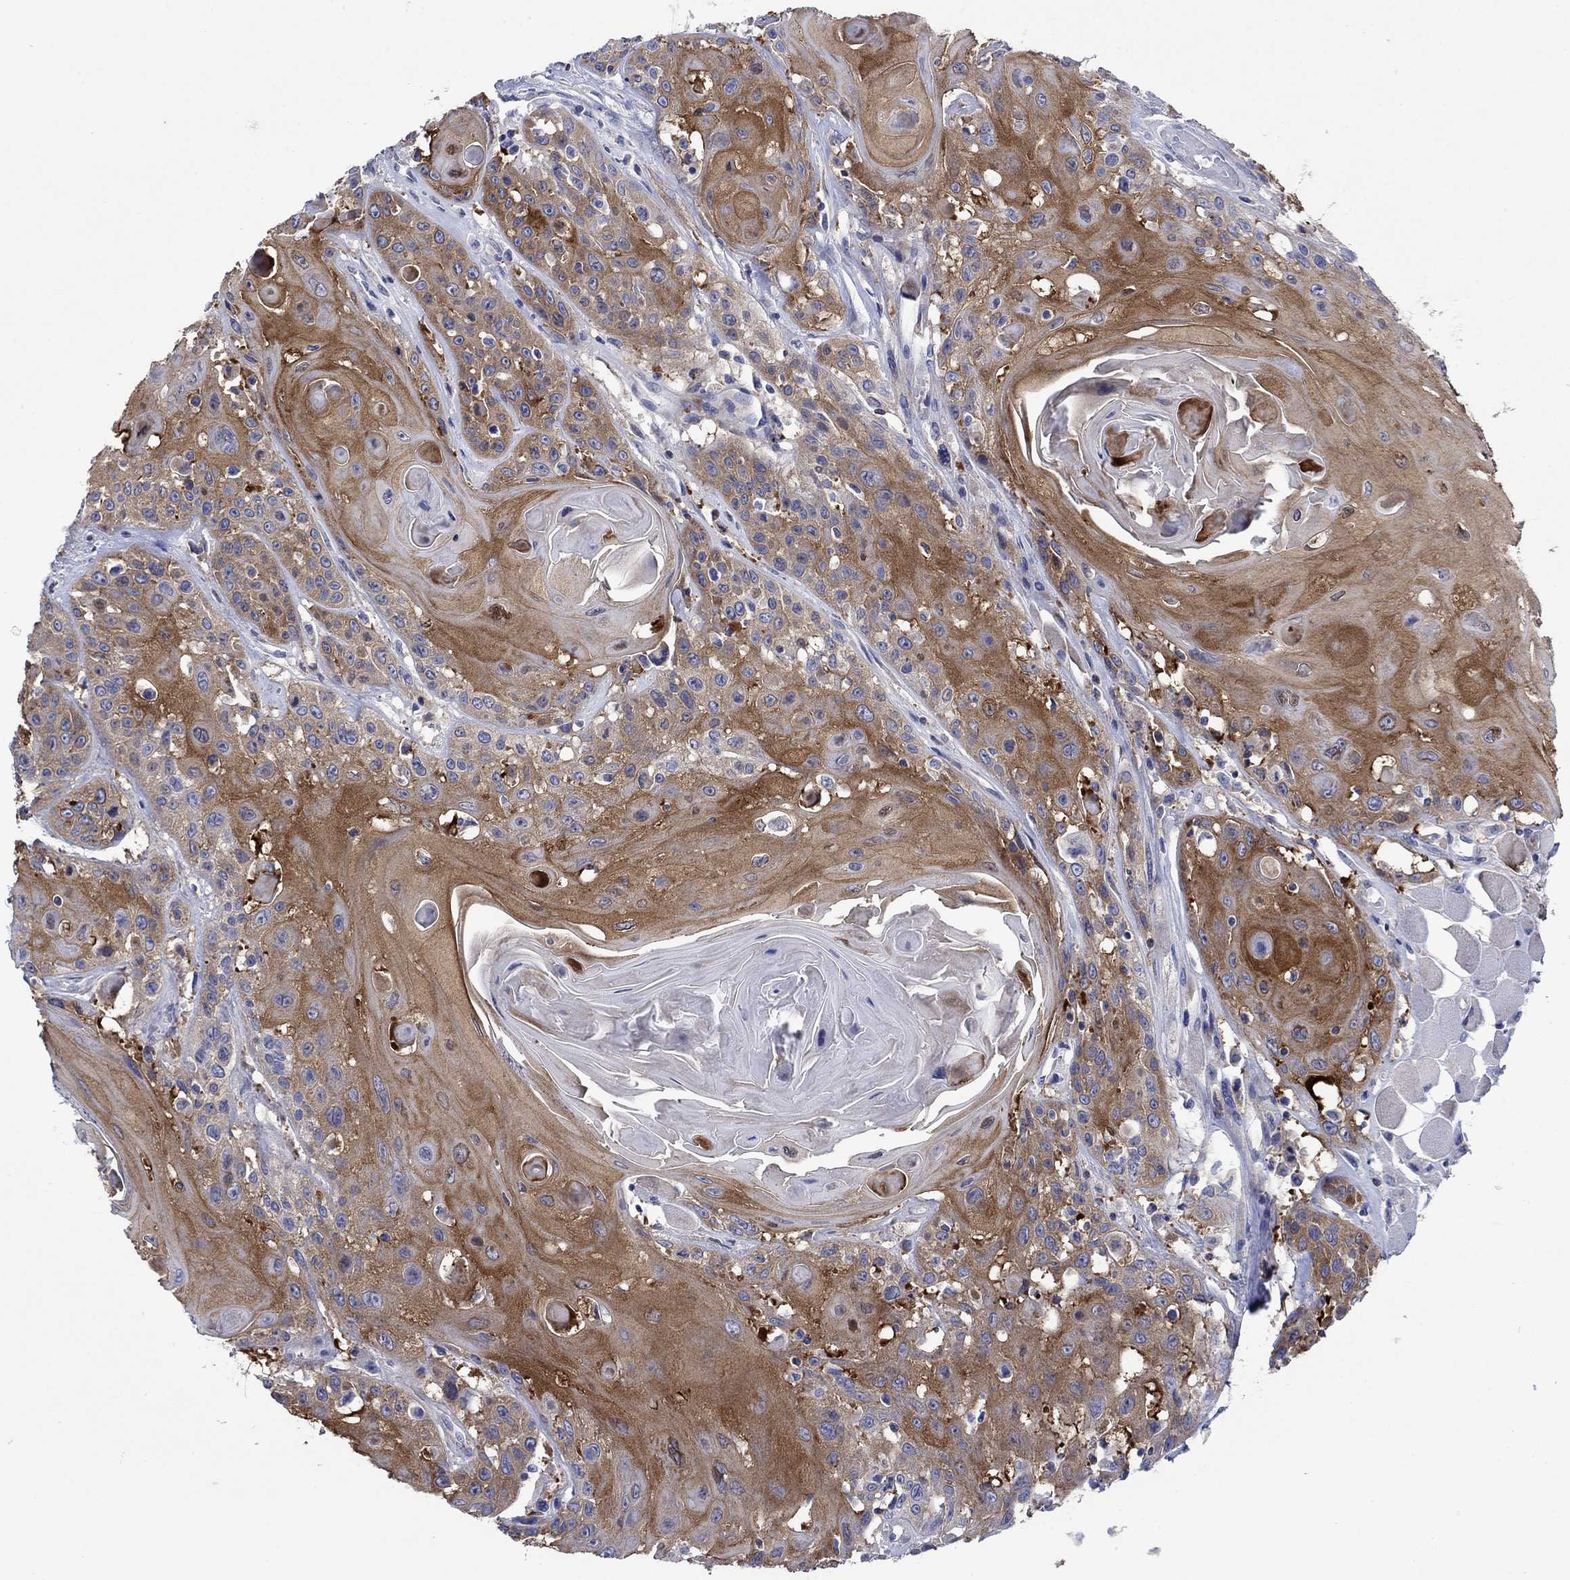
{"staining": {"intensity": "strong", "quantity": ">75%", "location": "cytoplasmic/membranous"}, "tissue": "head and neck cancer", "cell_type": "Tumor cells", "image_type": "cancer", "snomed": [{"axis": "morphology", "description": "Squamous cell carcinoma, NOS"}, {"axis": "topography", "description": "Head-Neck"}], "caption": "Head and neck cancer (squamous cell carcinoma) stained for a protein (brown) exhibits strong cytoplasmic/membranous positive staining in approximately >75% of tumor cells.", "gene": "TRIM16", "patient": {"sex": "female", "age": 59}}